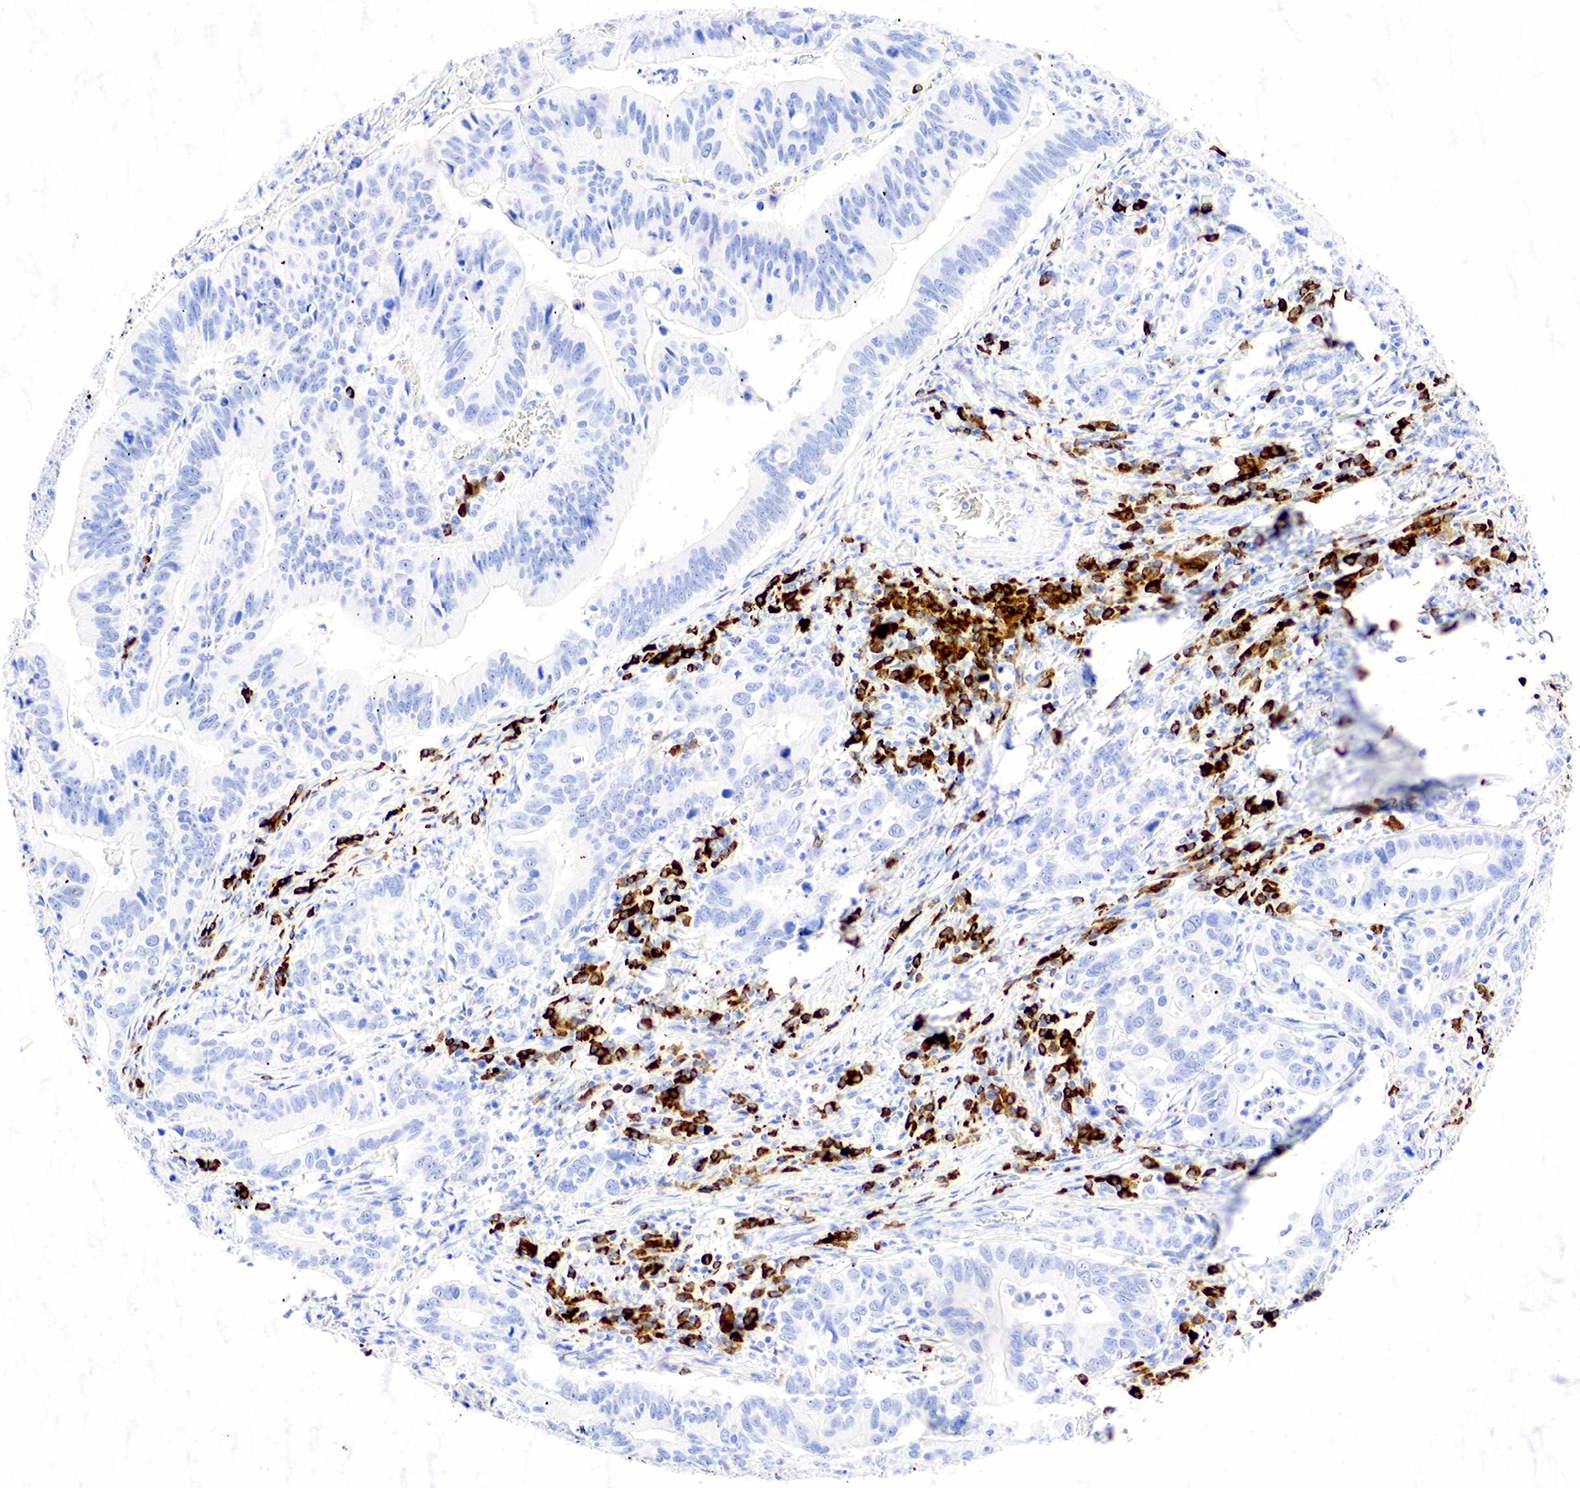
{"staining": {"intensity": "negative", "quantity": "none", "location": "none"}, "tissue": "stomach cancer", "cell_type": "Tumor cells", "image_type": "cancer", "snomed": [{"axis": "morphology", "description": "Adenocarcinoma, NOS"}, {"axis": "topography", "description": "Stomach, upper"}], "caption": "High power microscopy histopathology image of an IHC micrograph of stomach cancer, revealing no significant staining in tumor cells.", "gene": "CD79A", "patient": {"sex": "male", "age": 63}}